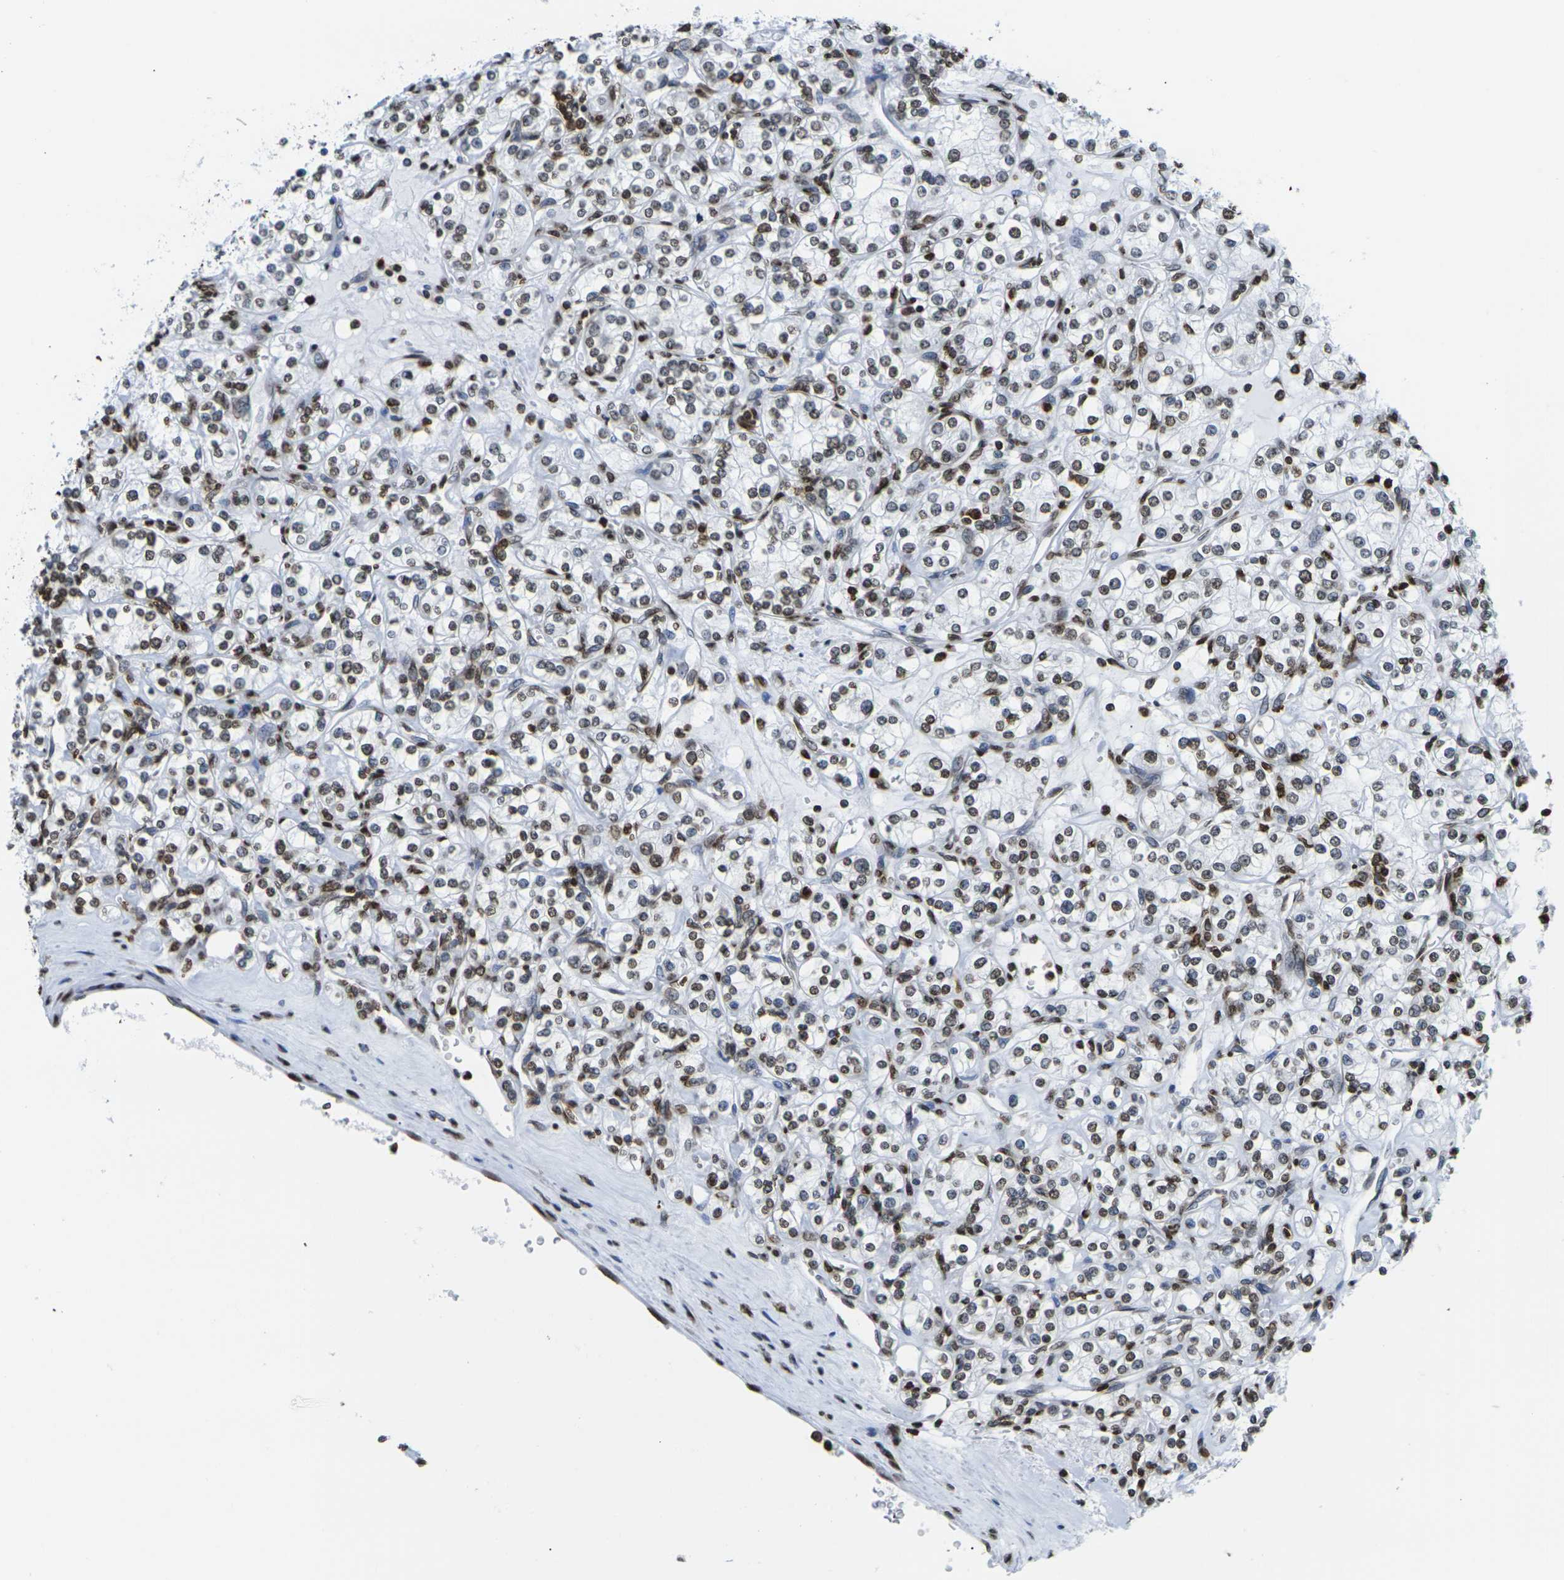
{"staining": {"intensity": "moderate", "quantity": ">75%", "location": "nuclear"}, "tissue": "renal cancer", "cell_type": "Tumor cells", "image_type": "cancer", "snomed": [{"axis": "morphology", "description": "Adenocarcinoma, NOS"}, {"axis": "topography", "description": "Kidney"}], "caption": "Protein staining exhibits moderate nuclear expression in approximately >75% of tumor cells in adenocarcinoma (renal).", "gene": "H2AC21", "patient": {"sex": "male", "age": 77}}